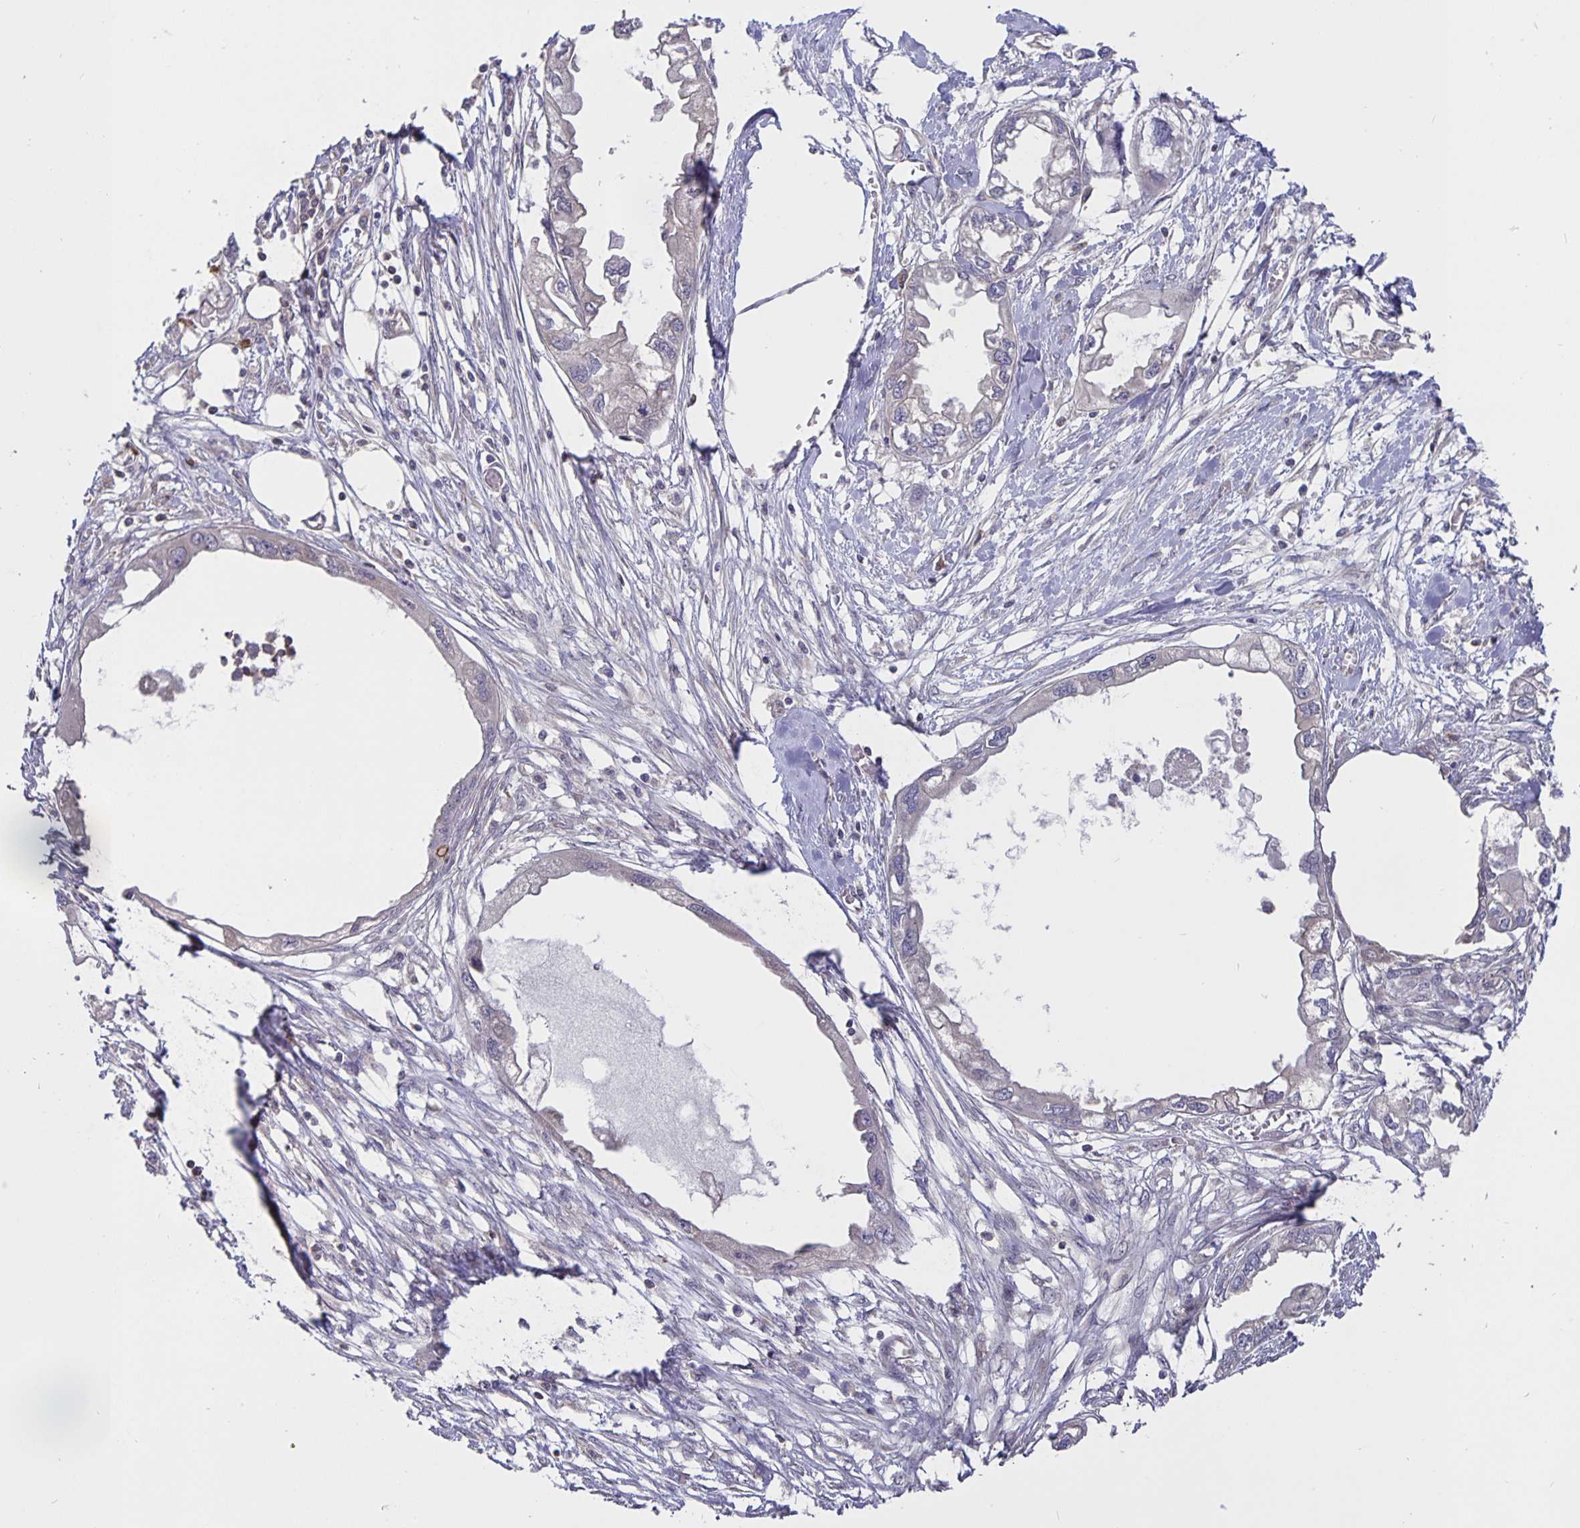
{"staining": {"intensity": "negative", "quantity": "none", "location": "none"}, "tissue": "endometrial cancer", "cell_type": "Tumor cells", "image_type": "cancer", "snomed": [{"axis": "morphology", "description": "Adenocarcinoma, NOS"}, {"axis": "morphology", "description": "Adenocarcinoma, metastatic, NOS"}, {"axis": "topography", "description": "Adipose tissue"}, {"axis": "topography", "description": "Endometrium"}], "caption": "A photomicrograph of human adenocarcinoma (endometrial) is negative for staining in tumor cells. (Brightfield microscopy of DAB (3,3'-diaminobenzidine) immunohistochemistry (IHC) at high magnification).", "gene": "FEM1C", "patient": {"sex": "female", "age": 67}}